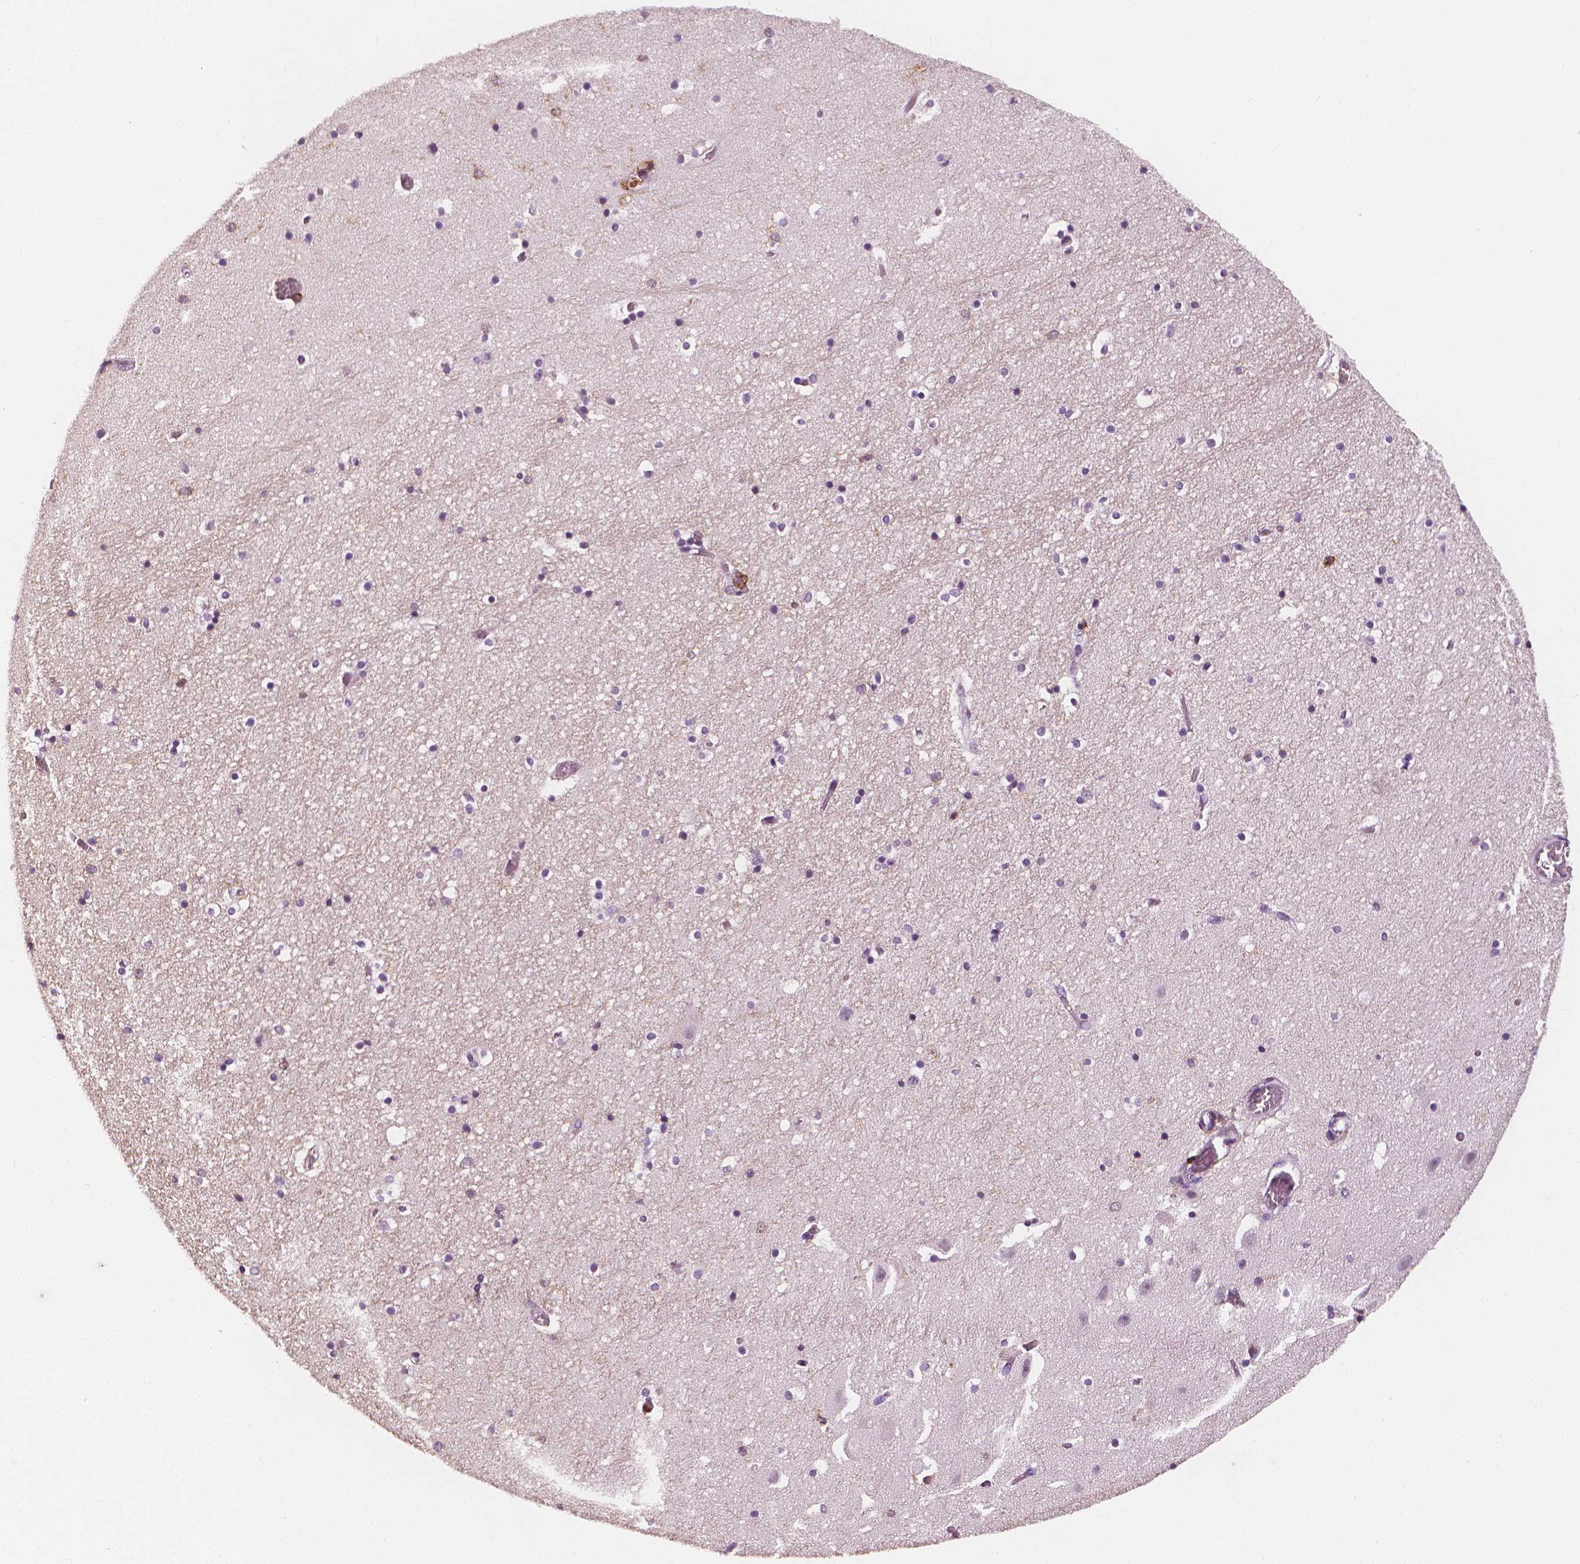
{"staining": {"intensity": "negative", "quantity": "none", "location": "none"}, "tissue": "hippocampus", "cell_type": "Glial cells", "image_type": "normal", "snomed": [{"axis": "morphology", "description": "Normal tissue, NOS"}, {"axis": "topography", "description": "Hippocampus"}], "caption": "This is a image of immunohistochemistry (IHC) staining of normal hippocampus, which shows no staining in glial cells. (Stains: DAB (3,3'-diaminobenzidine) immunohistochemistry (IHC) with hematoxylin counter stain, Microscopy: brightfield microscopy at high magnification).", "gene": "PTPRC", "patient": {"sex": "male", "age": 26}}